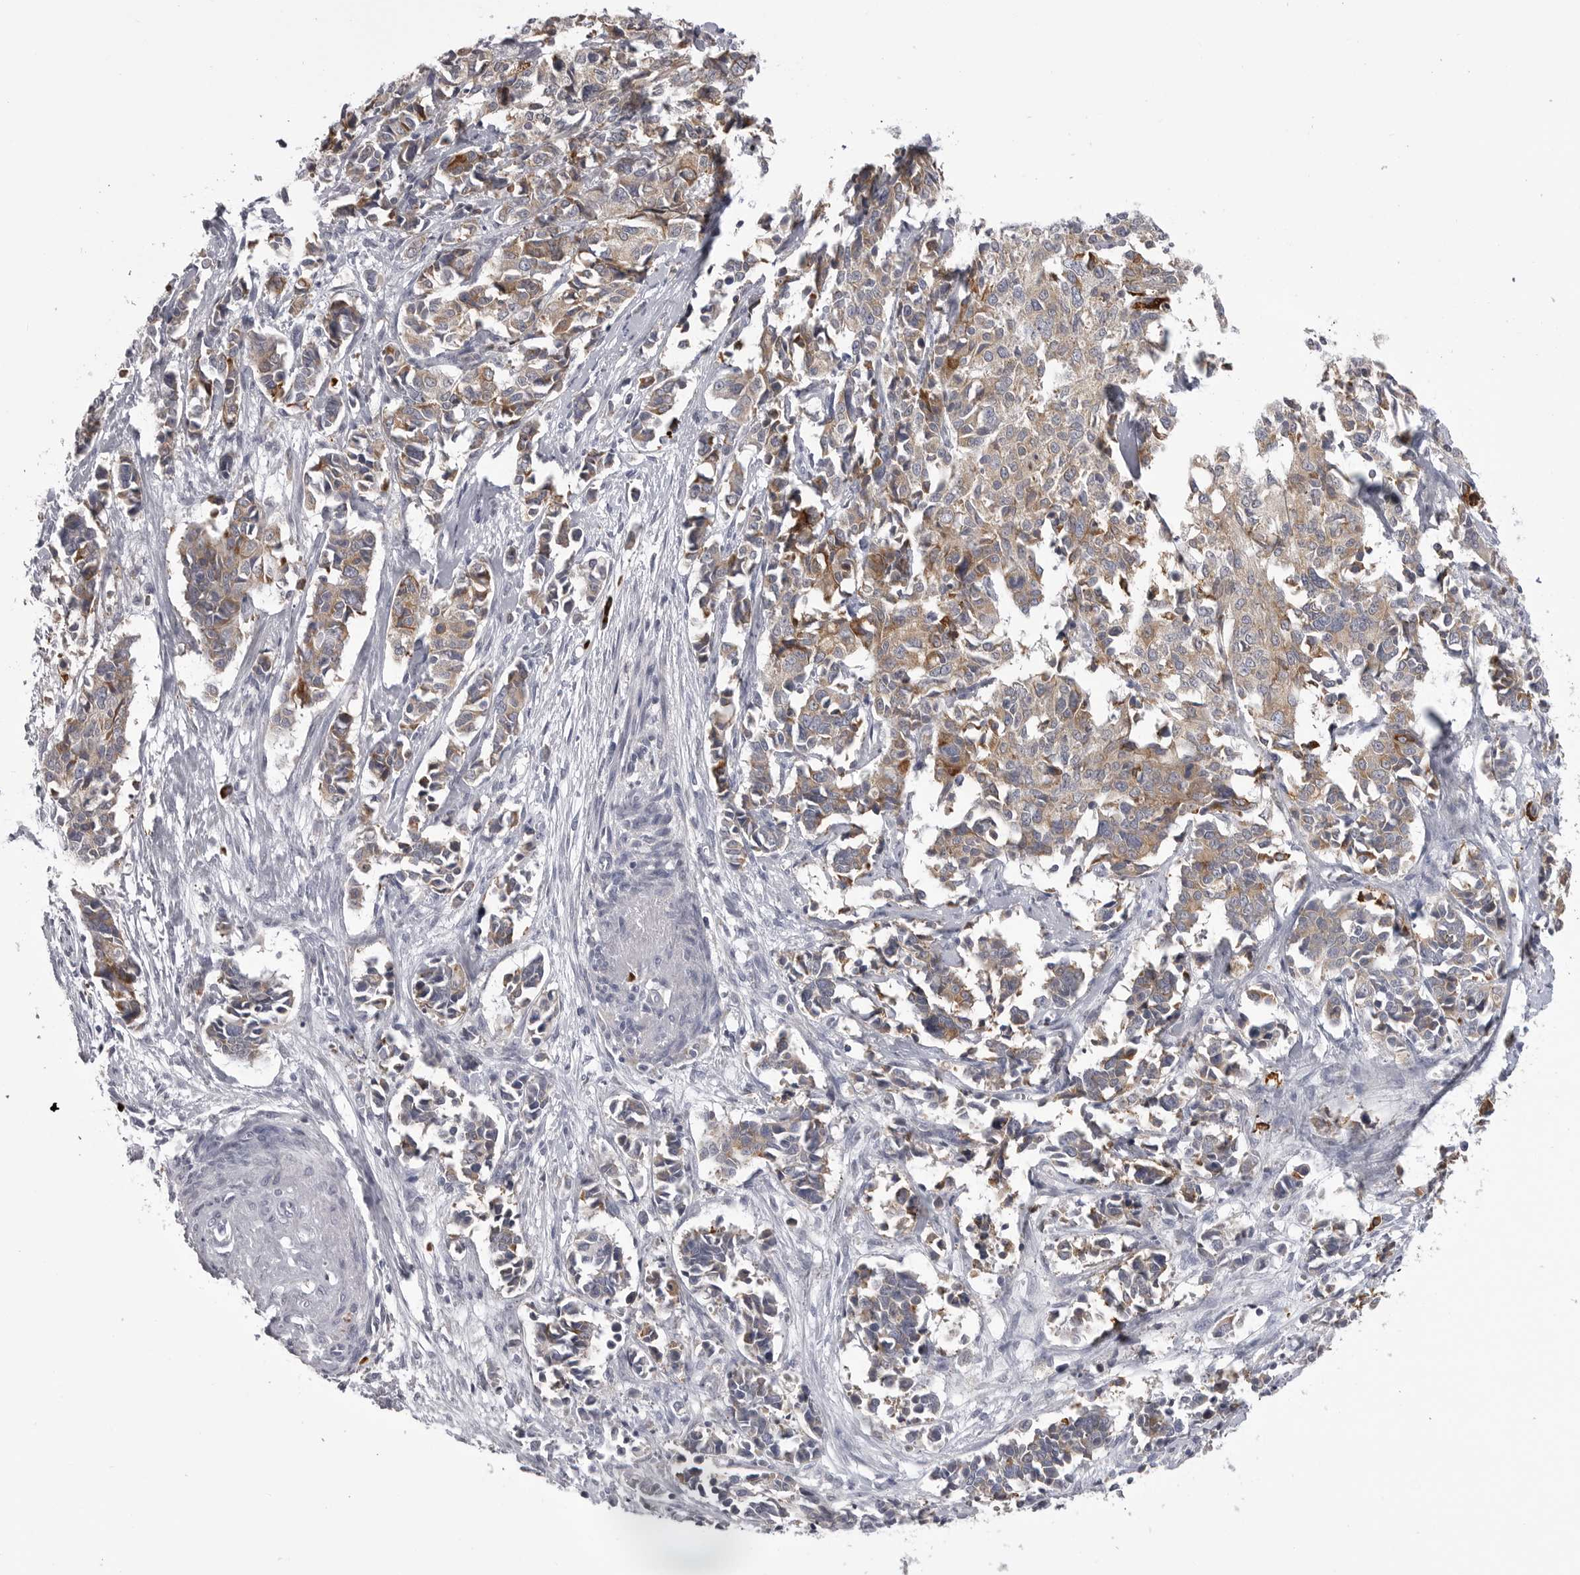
{"staining": {"intensity": "moderate", "quantity": "25%-75%", "location": "cytoplasmic/membranous"}, "tissue": "cervical cancer", "cell_type": "Tumor cells", "image_type": "cancer", "snomed": [{"axis": "morphology", "description": "Normal tissue, NOS"}, {"axis": "morphology", "description": "Squamous cell carcinoma, NOS"}, {"axis": "topography", "description": "Cervix"}], "caption": "DAB immunohistochemical staining of human cervical cancer displays moderate cytoplasmic/membranous protein expression in about 25%-75% of tumor cells.", "gene": "FKBP2", "patient": {"sex": "female", "age": 35}}